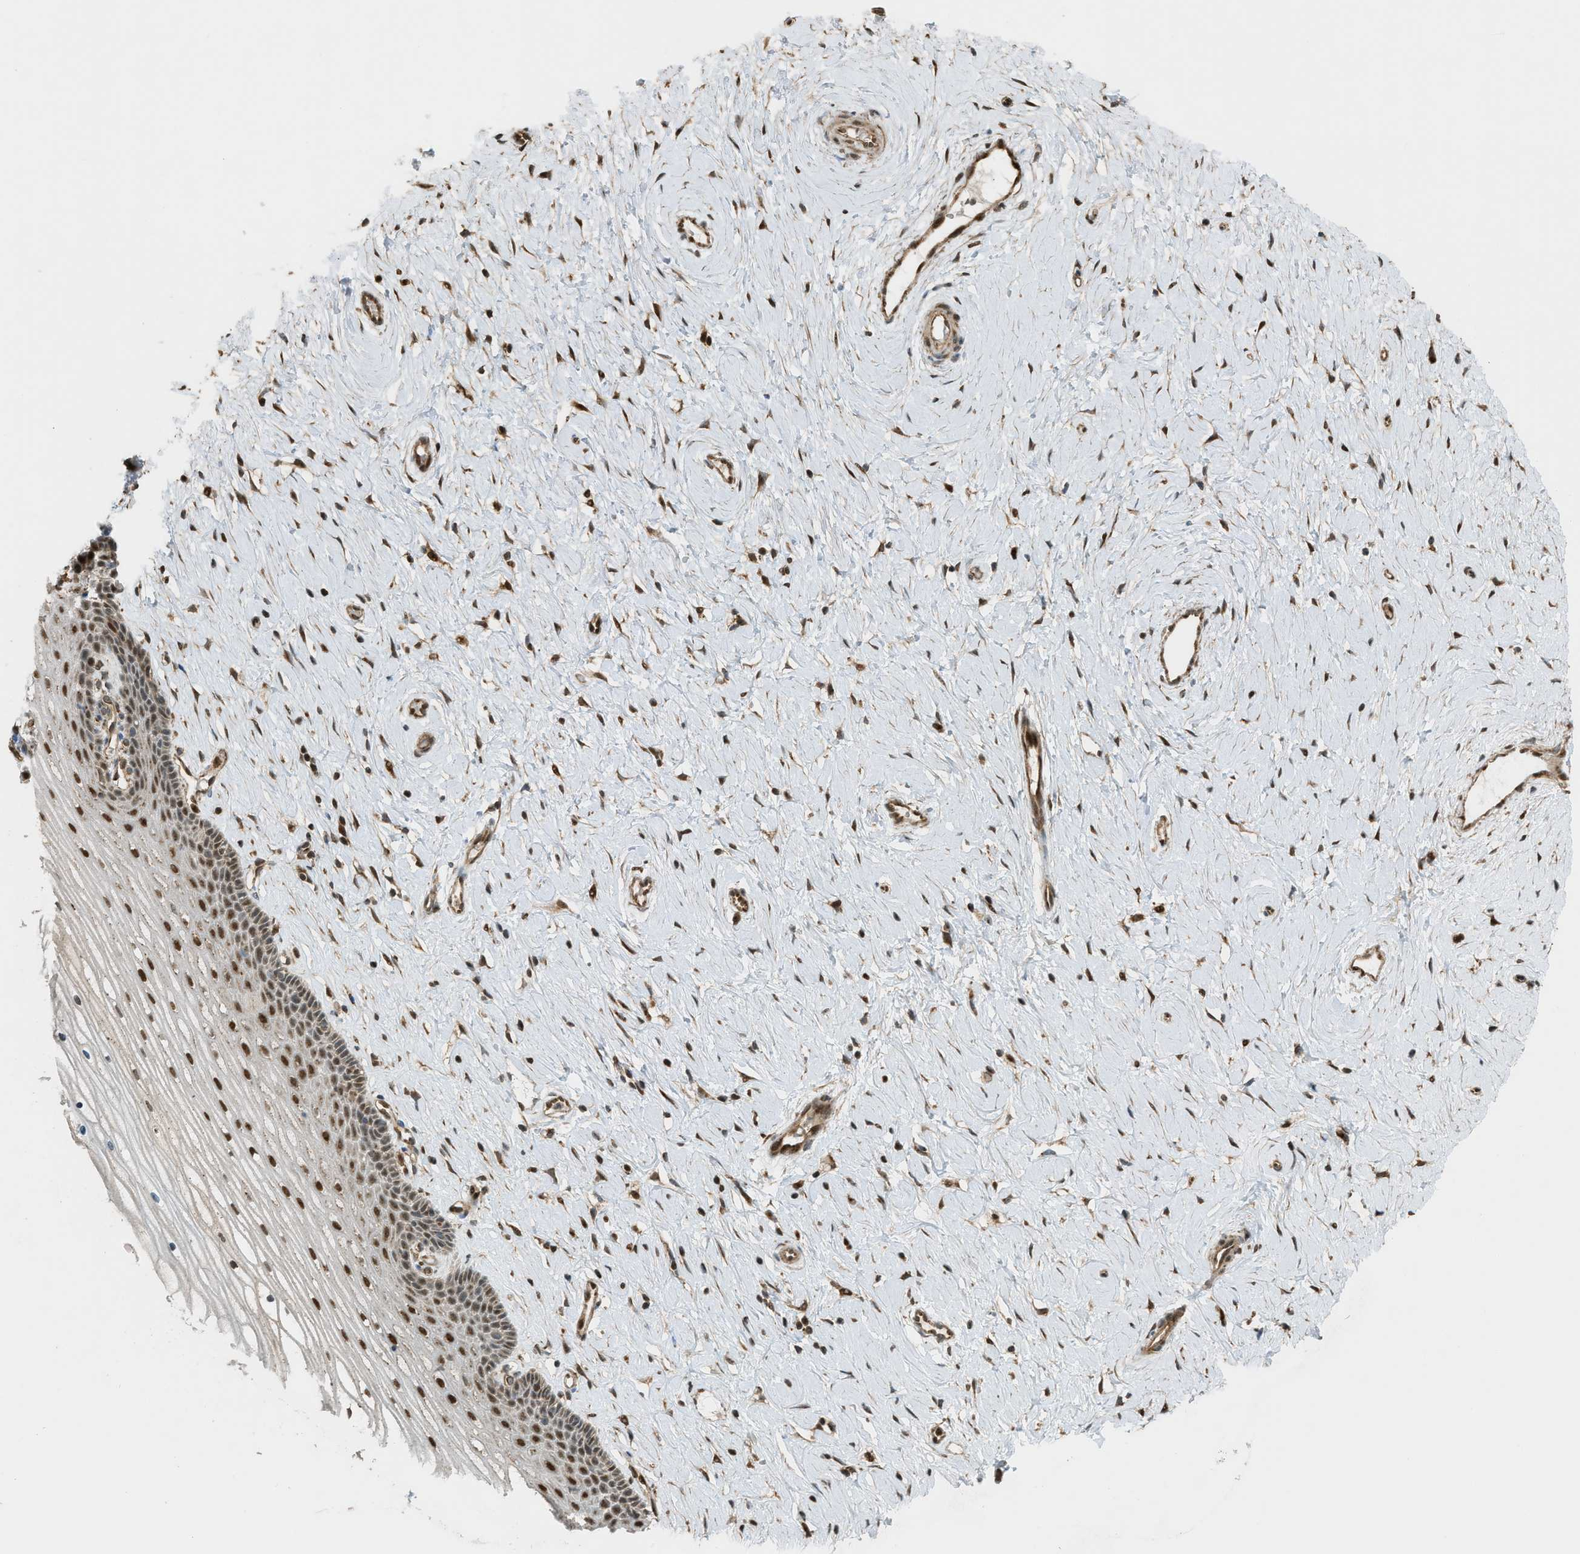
{"staining": {"intensity": "strong", "quantity": ">75%", "location": "cytoplasmic/membranous"}, "tissue": "cervix", "cell_type": "Glandular cells", "image_type": "normal", "snomed": [{"axis": "morphology", "description": "Normal tissue, NOS"}, {"axis": "topography", "description": "Cervix"}], "caption": "IHC staining of unremarkable cervix, which demonstrates high levels of strong cytoplasmic/membranous positivity in approximately >75% of glandular cells indicating strong cytoplasmic/membranous protein positivity. The staining was performed using DAB (3,3'-diaminobenzidine) (brown) for protein detection and nuclei were counterstained in hematoxylin (blue).", "gene": "CCDC186", "patient": {"sex": "female", "age": 39}}